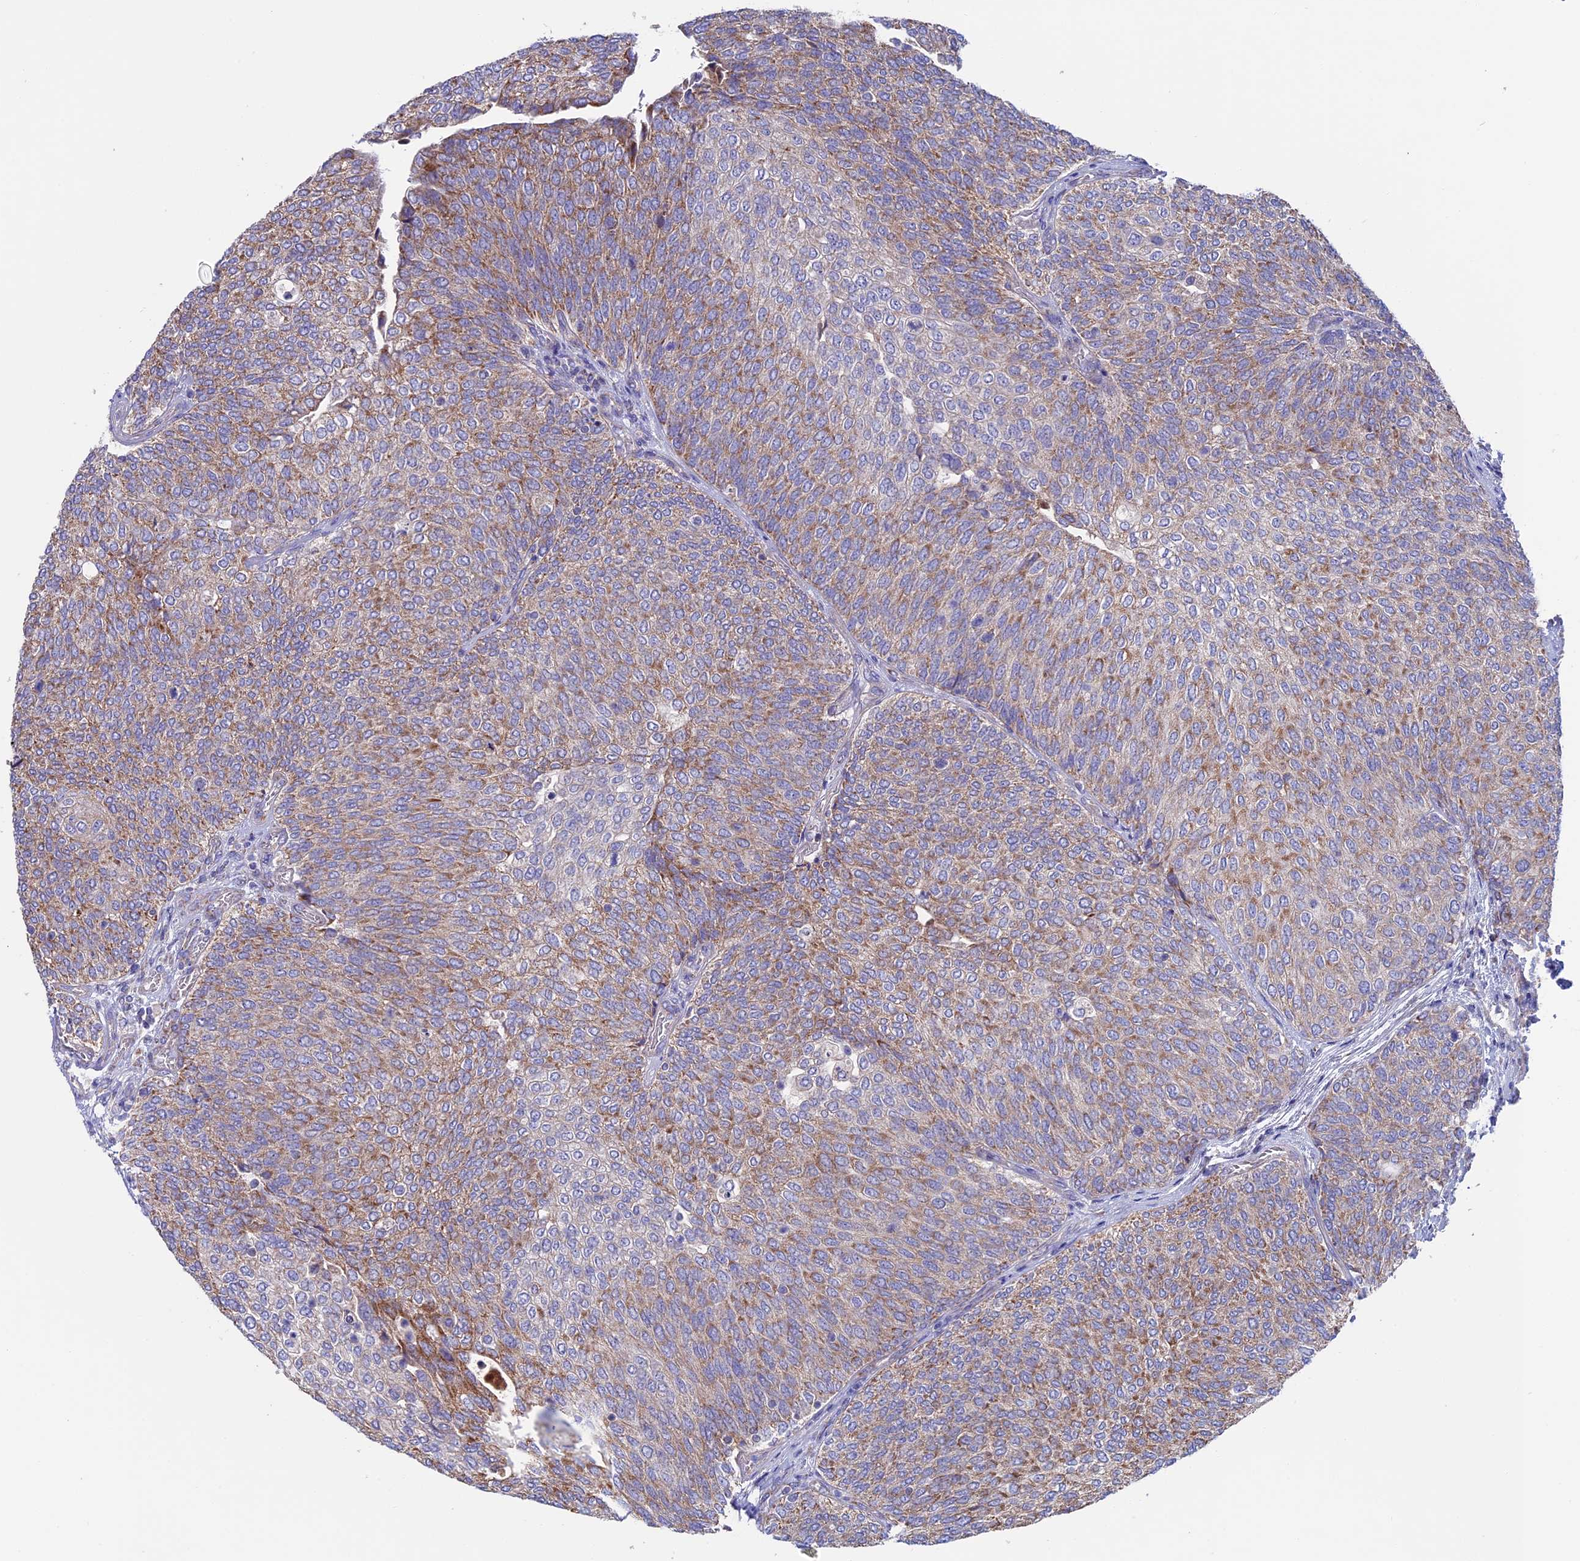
{"staining": {"intensity": "moderate", "quantity": ">75%", "location": "cytoplasmic/membranous"}, "tissue": "urothelial cancer", "cell_type": "Tumor cells", "image_type": "cancer", "snomed": [{"axis": "morphology", "description": "Urothelial carcinoma, Low grade"}, {"axis": "topography", "description": "Urinary bladder"}], "caption": "This photomicrograph displays urothelial cancer stained with IHC to label a protein in brown. The cytoplasmic/membranous of tumor cells show moderate positivity for the protein. Nuclei are counter-stained blue.", "gene": "SLC15A5", "patient": {"sex": "female", "age": 79}}